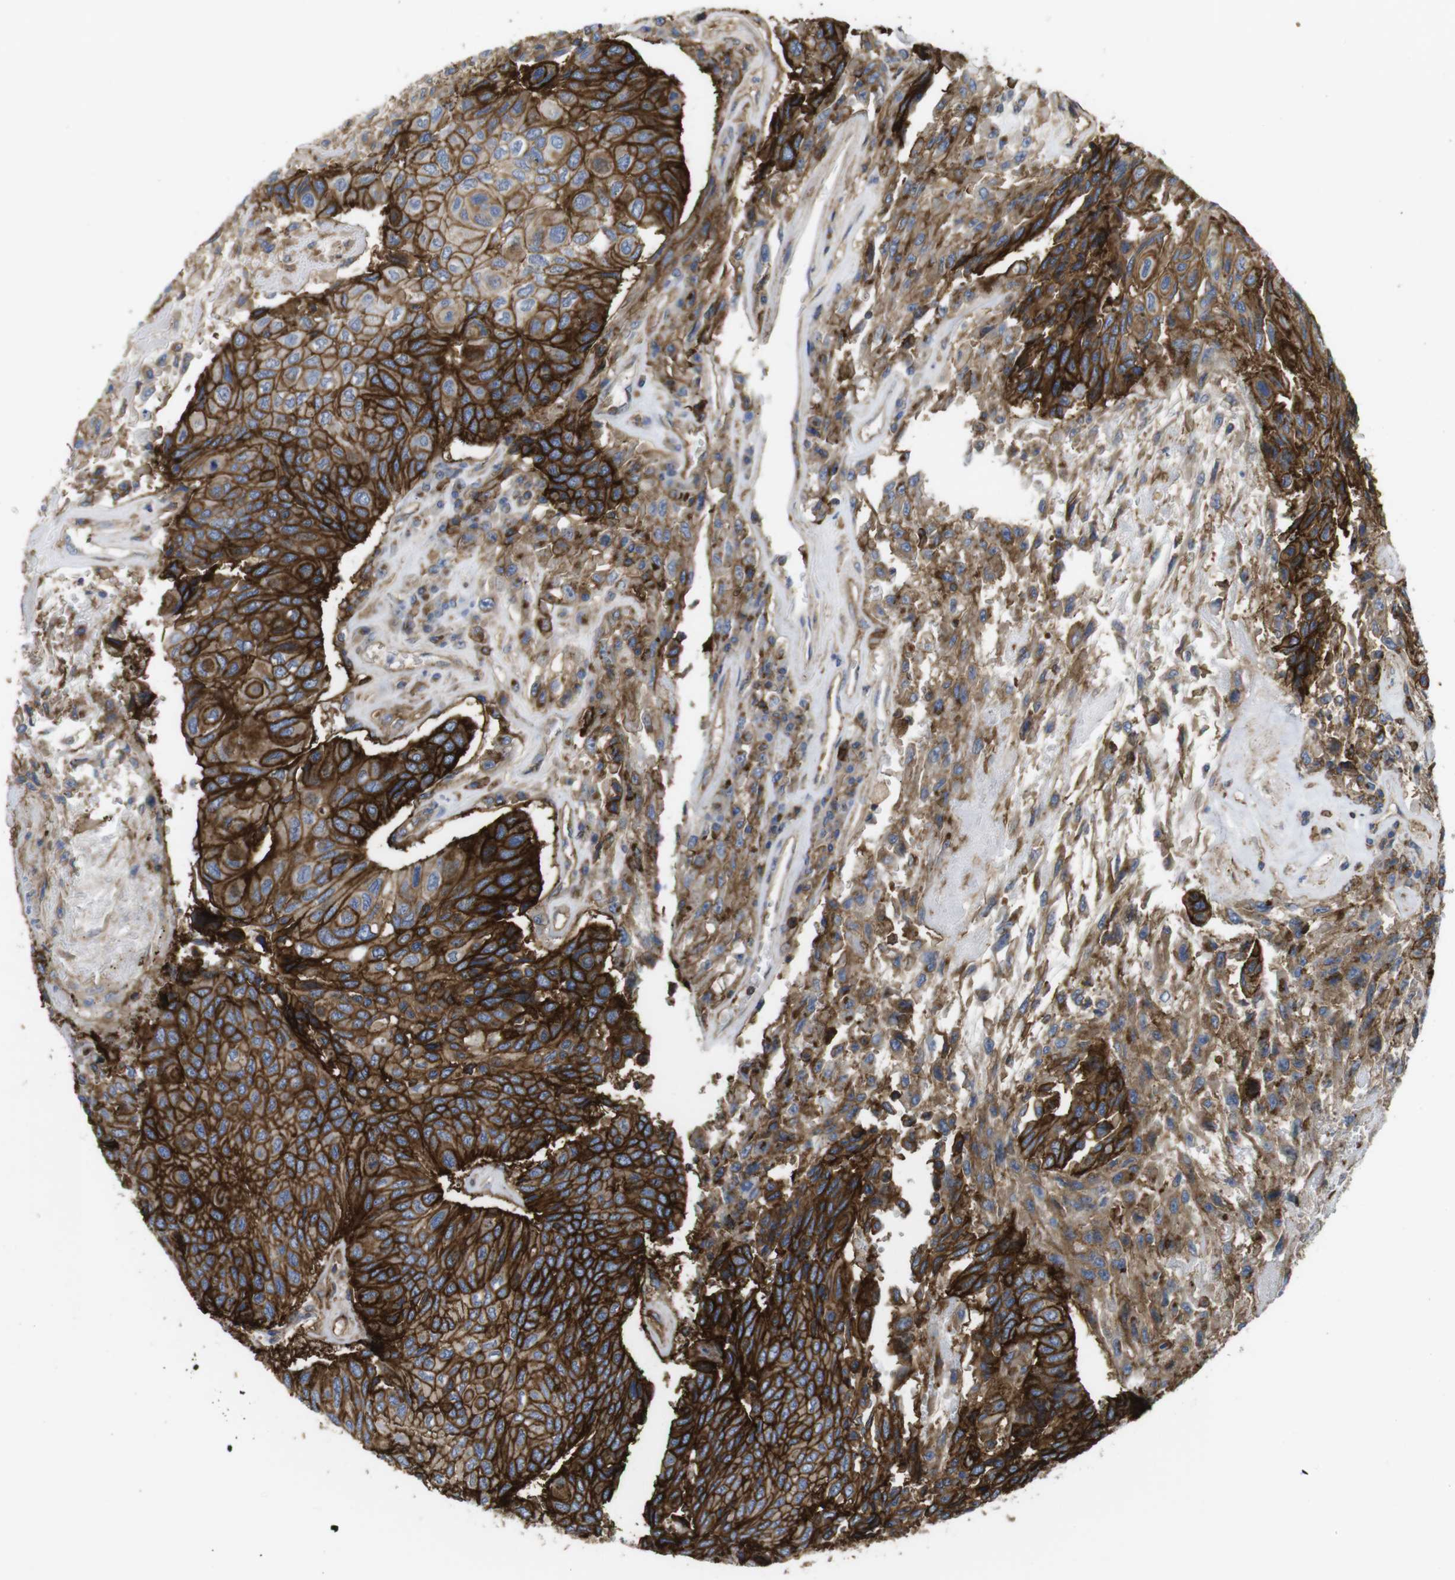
{"staining": {"intensity": "strong", "quantity": ">75%", "location": "cytoplasmic/membranous"}, "tissue": "urothelial cancer", "cell_type": "Tumor cells", "image_type": "cancer", "snomed": [{"axis": "morphology", "description": "Urothelial carcinoma, High grade"}, {"axis": "topography", "description": "Urinary bladder"}], "caption": "Immunohistochemical staining of human urothelial cancer demonstrates strong cytoplasmic/membranous protein positivity in approximately >75% of tumor cells.", "gene": "CCR6", "patient": {"sex": "female", "age": 85}}